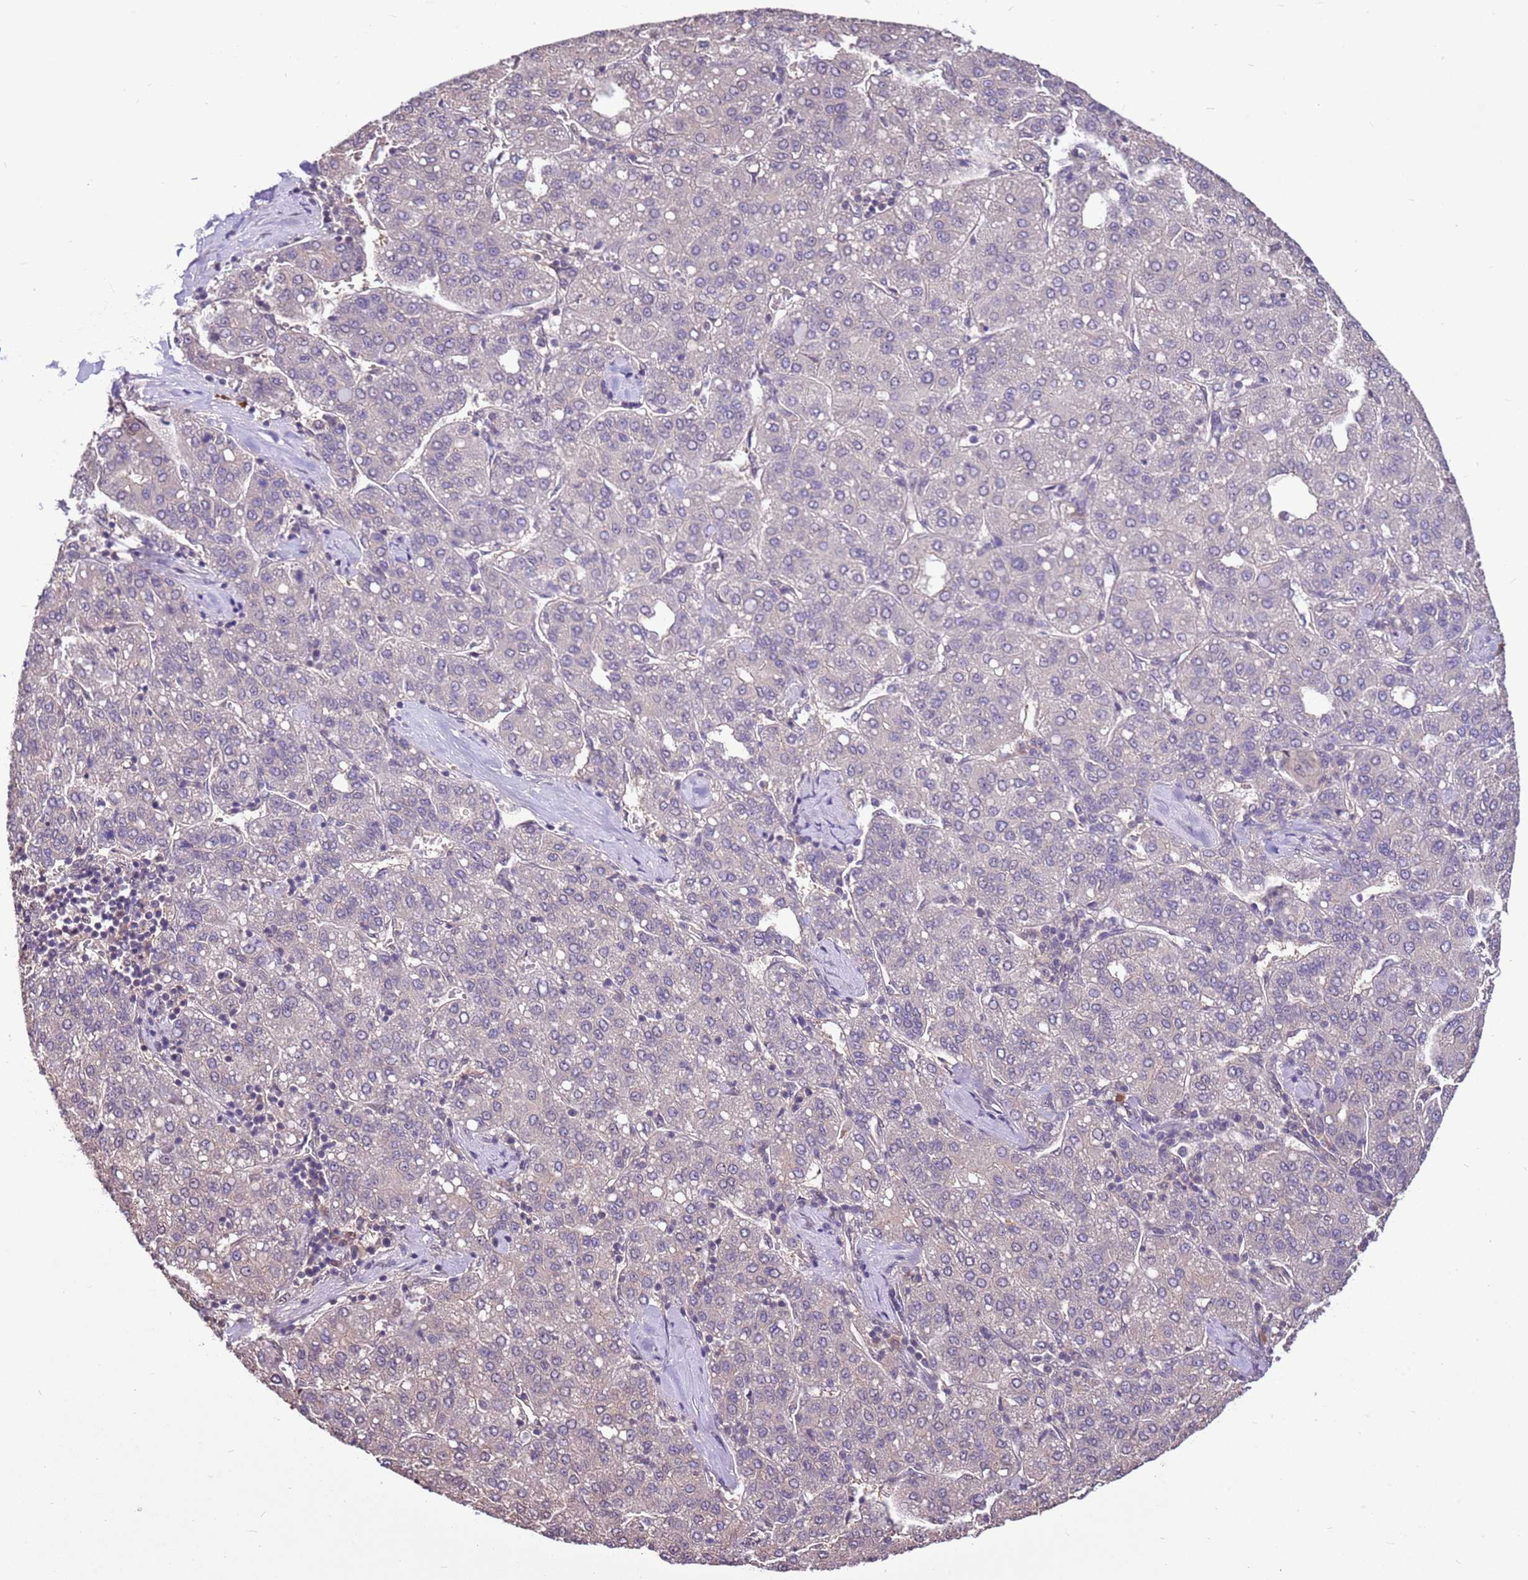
{"staining": {"intensity": "negative", "quantity": "none", "location": "none"}, "tissue": "liver cancer", "cell_type": "Tumor cells", "image_type": "cancer", "snomed": [{"axis": "morphology", "description": "Carcinoma, Hepatocellular, NOS"}, {"axis": "topography", "description": "Liver"}], "caption": "Micrograph shows no protein staining in tumor cells of hepatocellular carcinoma (liver) tissue.", "gene": "BBS5", "patient": {"sex": "male", "age": 65}}